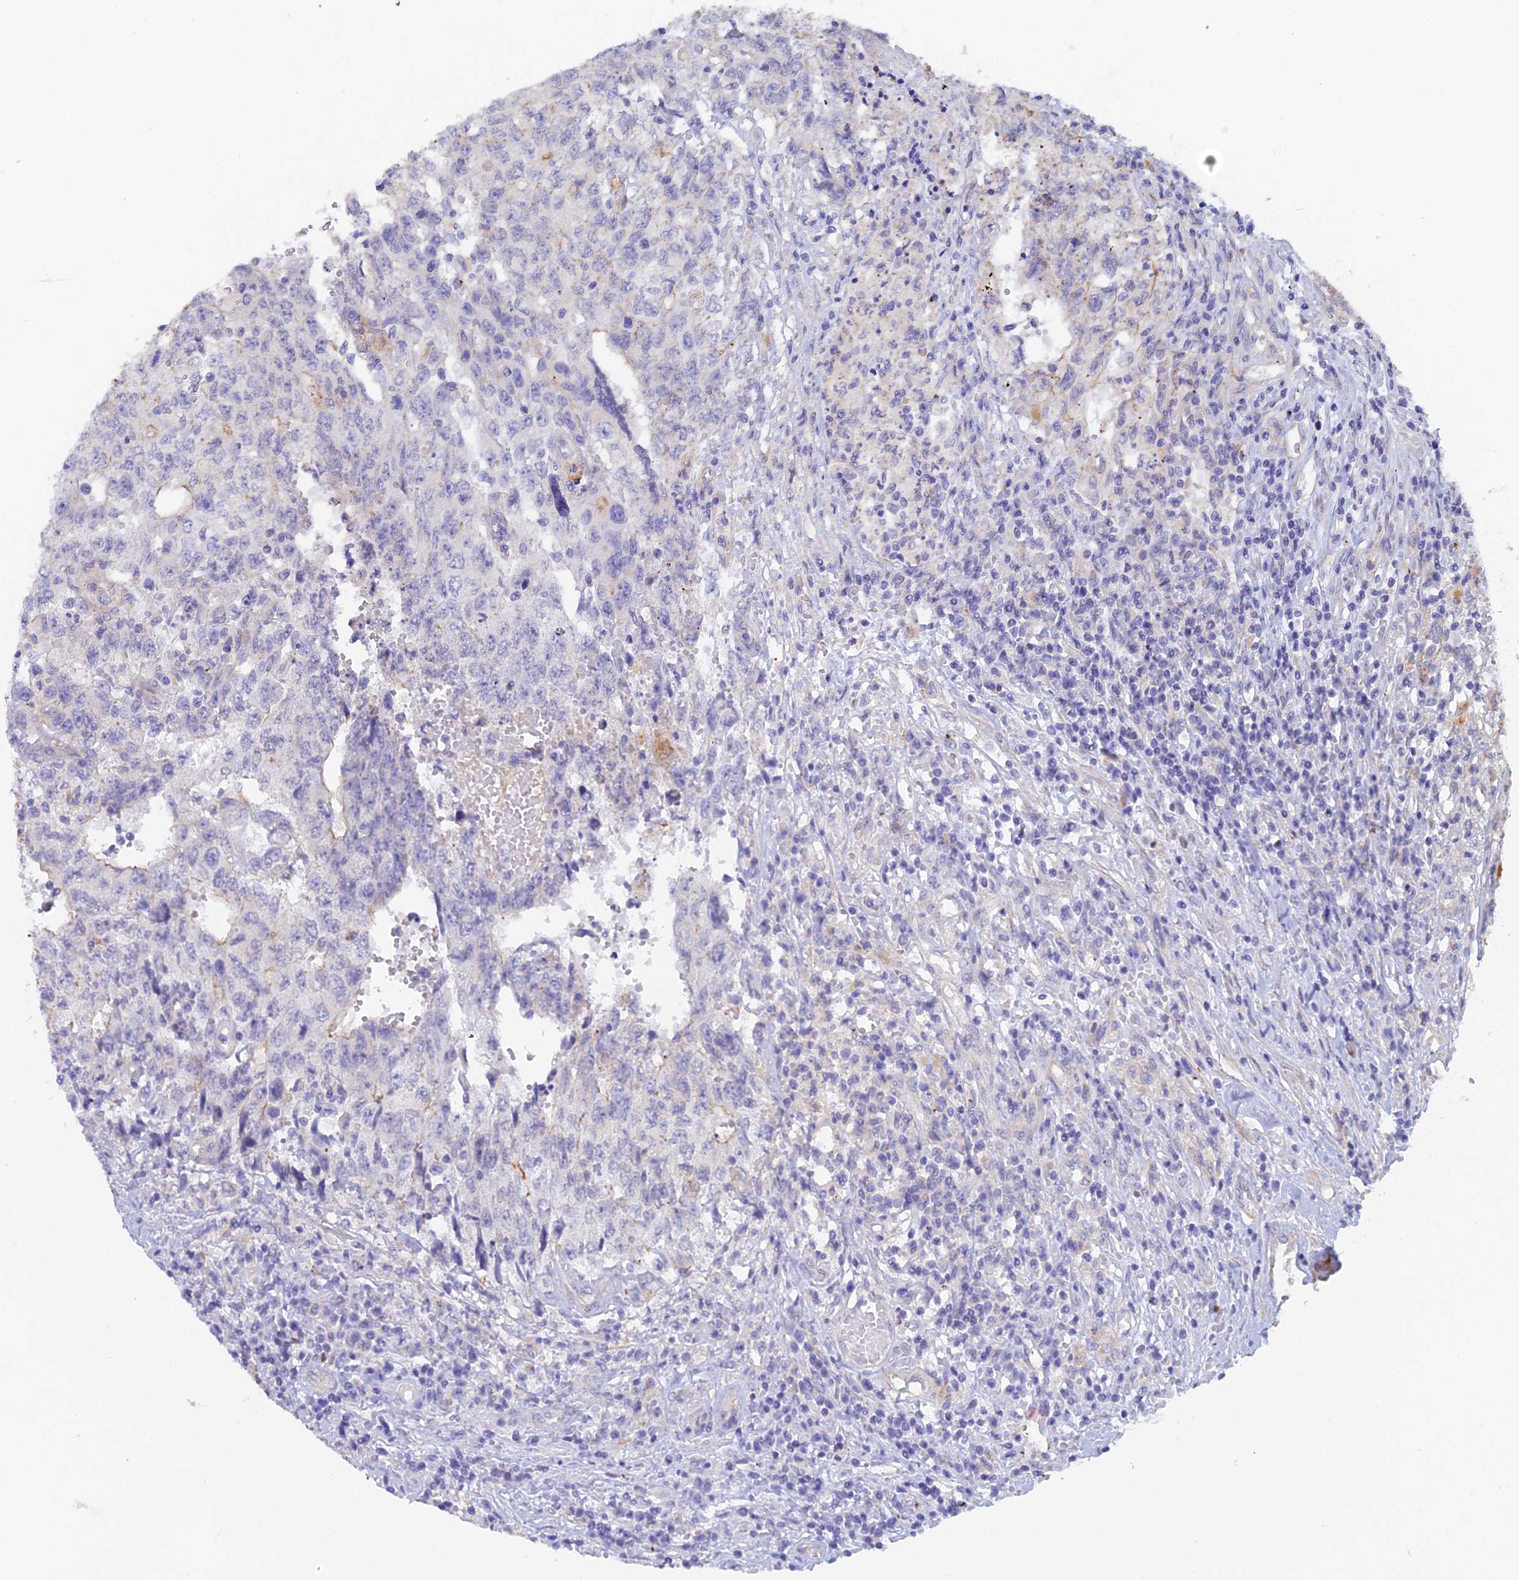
{"staining": {"intensity": "weak", "quantity": "<25%", "location": "cytoplasmic/membranous"}, "tissue": "testis cancer", "cell_type": "Tumor cells", "image_type": "cancer", "snomed": [{"axis": "morphology", "description": "Carcinoma, Embryonal, NOS"}, {"axis": "topography", "description": "Testis"}], "caption": "This micrograph is of testis cancer (embryonal carcinoma) stained with immunohistochemistry (IHC) to label a protein in brown with the nuclei are counter-stained blue. There is no expression in tumor cells.", "gene": "FZR1", "patient": {"sex": "male", "age": 34}}